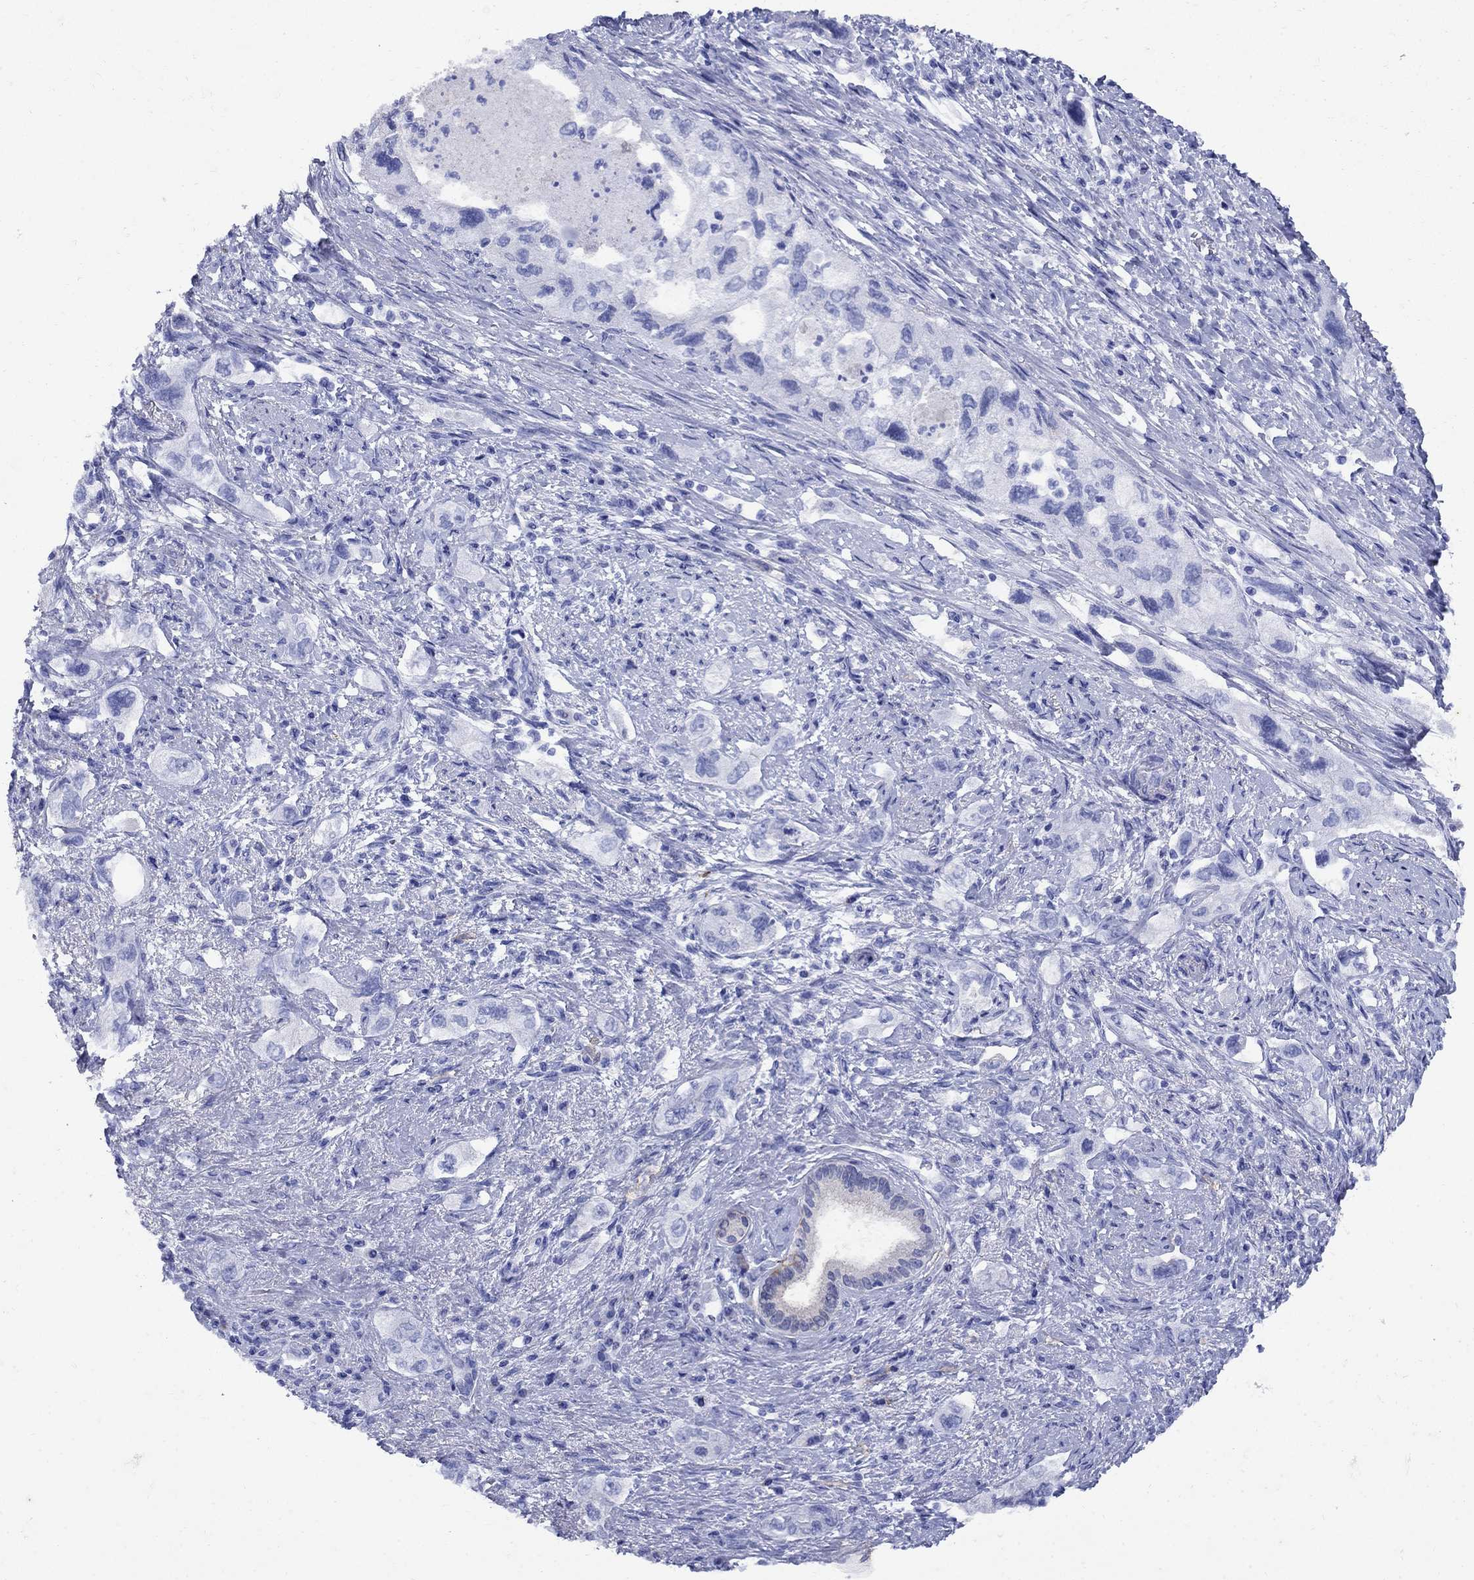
{"staining": {"intensity": "negative", "quantity": "none", "location": "none"}, "tissue": "pancreatic cancer", "cell_type": "Tumor cells", "image_type": "cancer", "snomed": [{"axis": "morphology", "description": "Adenocarcinoma, NOS"}, {"axis": "topography", "description": "Pancreas"}], "caption": "Pancreatic cancer (adenocarcinoma) stained for a protein using immunohistochemistry (IHC) displays no expression tumor cells.", "gene": "CD1A", "patient": {"sex": "female", "age": 73}}